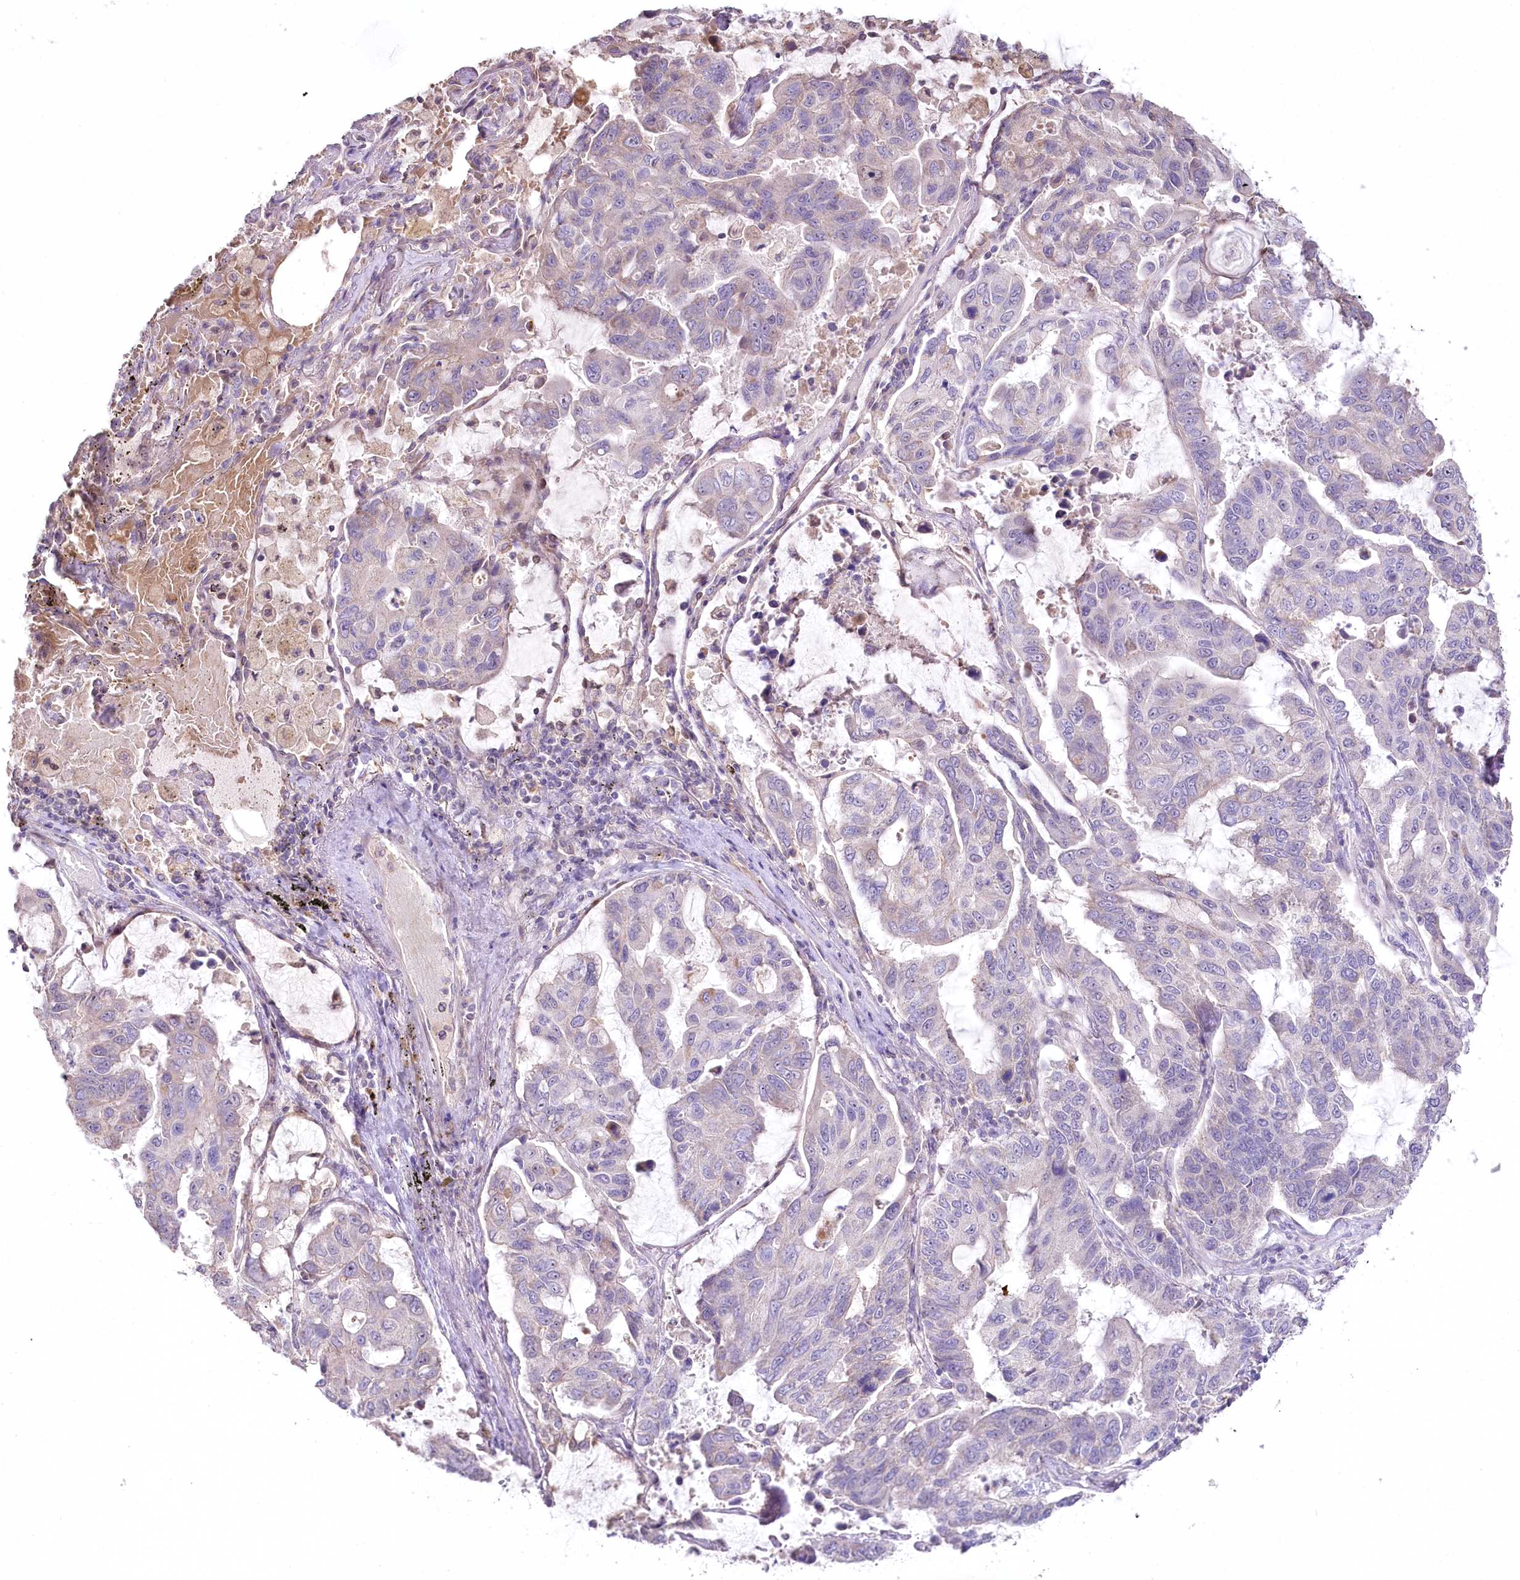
{"staining": {"intensity": "negative", "quantity": "none", "location": "none"}, "tissue": "lung cancer", "cell_type": "Tumor cells", "image_type": "cancer", "snomed": [{"axis": "morphology", "description": "Adenocarcinoma, NOS"}, {"axis": "topography", "description": "Lung"}], "caption": "This is an immunohistochemistry (IHC) micrograph of human lung adenocarcinoma. There is no staining in tumor cells.", "gene": "SLC6A11", "patient": {"sex": "male", "age": 64}}